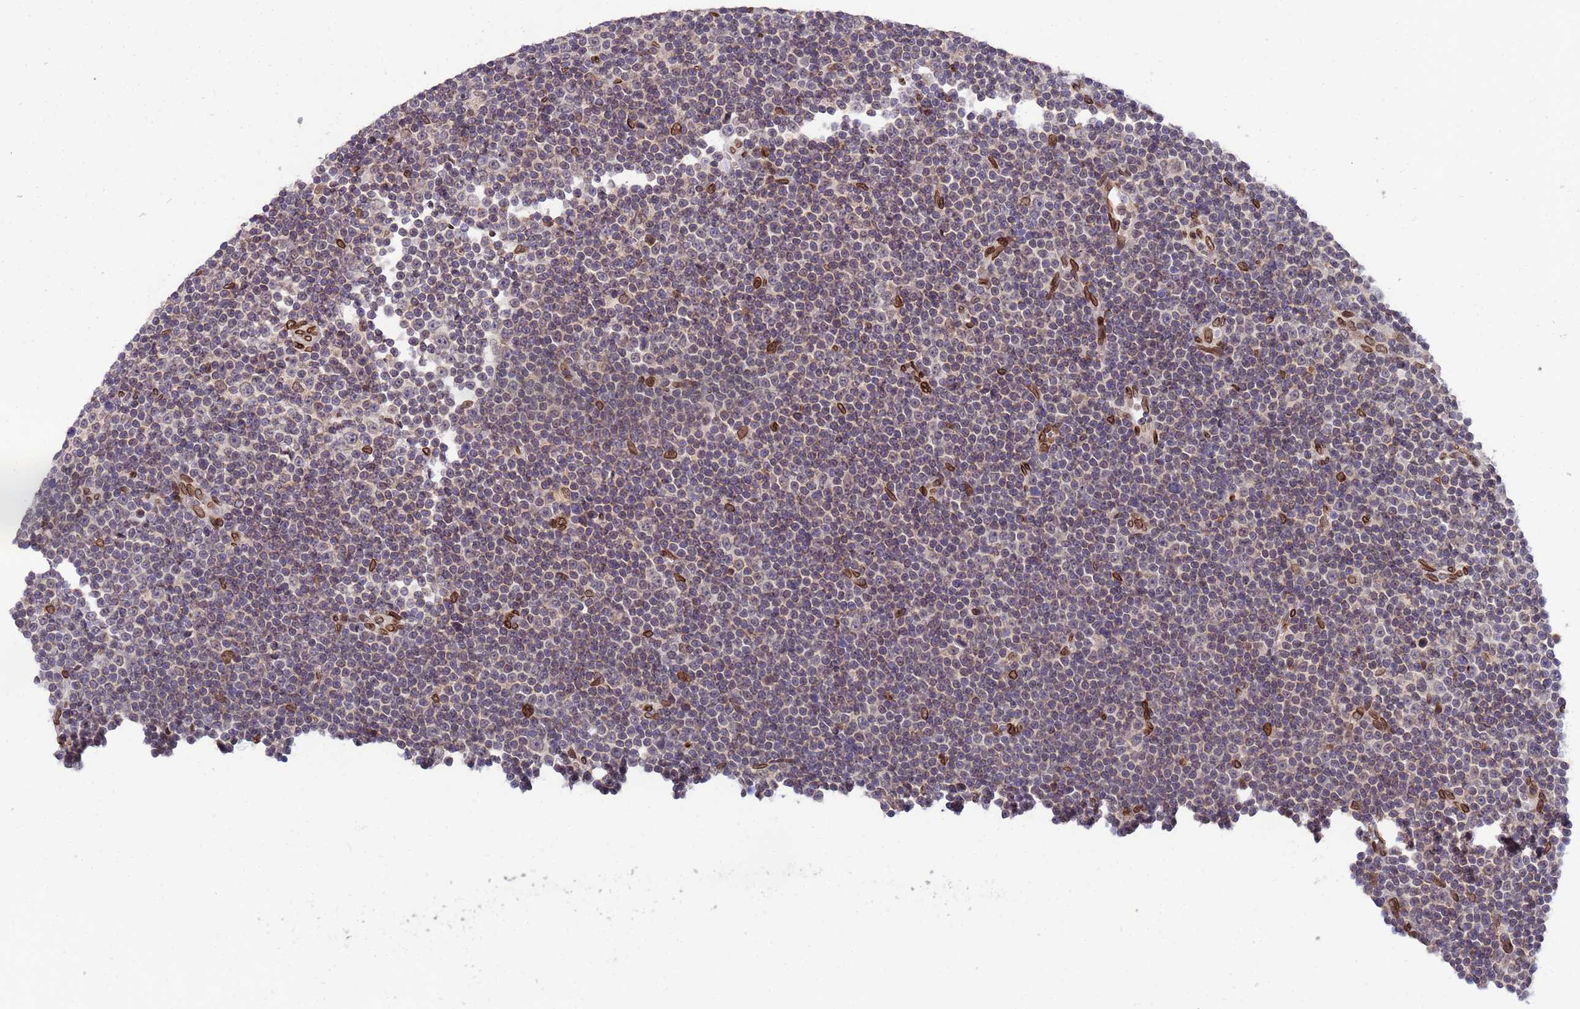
{"staining": {"intensity": "negative", "quantity": "none", "location": "none"}, "tissue": "lymphoma", "cell_type": "Tumor cells", "image_type": "cancer", "snomed": [{"axis": "morphology", "description": "Malignant lymphoma, non-Hodgkin's type, Low grade"}, {"axis": "topography", "description": "Lymph node"}], "caption": "IHC of lymphoma displays no expression in tumor cells.", "gene": "GPR135", "patient": {"sex": "female", "age": 67}}